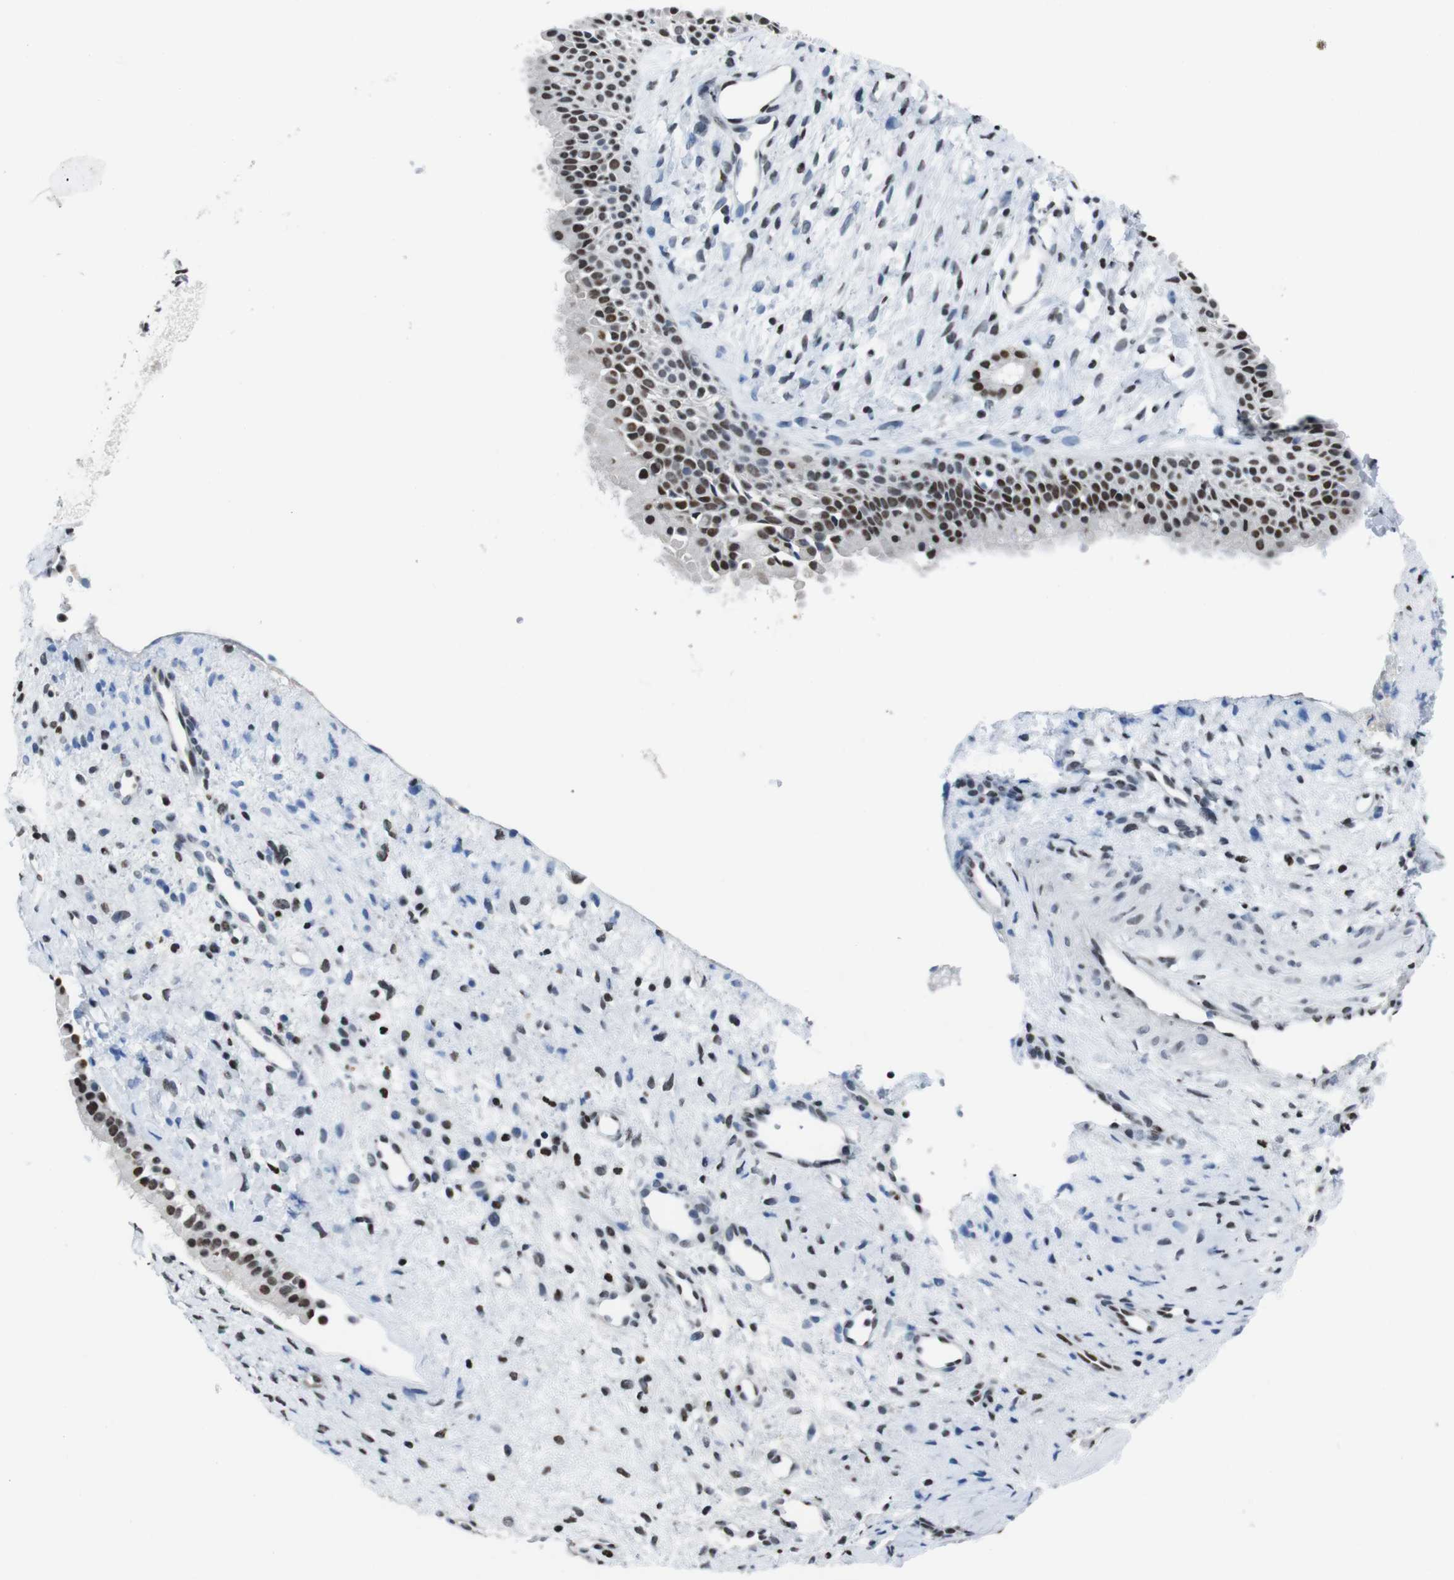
{"staining": {"intensity": "strong", "quantity": ">75%", "location": "nuclear"}, "tissue": "nasopharynx", "cell_type": "Respiratory epithelial cells", "image_type": "normal", "snomed": [{"axis": "morphology", "description": "Normal tissue, NOS"}, {"axis": "topography", "description": "Nasopharynx"}], "caption": "Strong nuclear staining for a protein is identified in about >75% of respiratory epithelial cells of normal nasopharynx using immunohistochemistry (IHC).", "gene": "PIP4P2", "patient": {"sex": "male", "age": 22}}